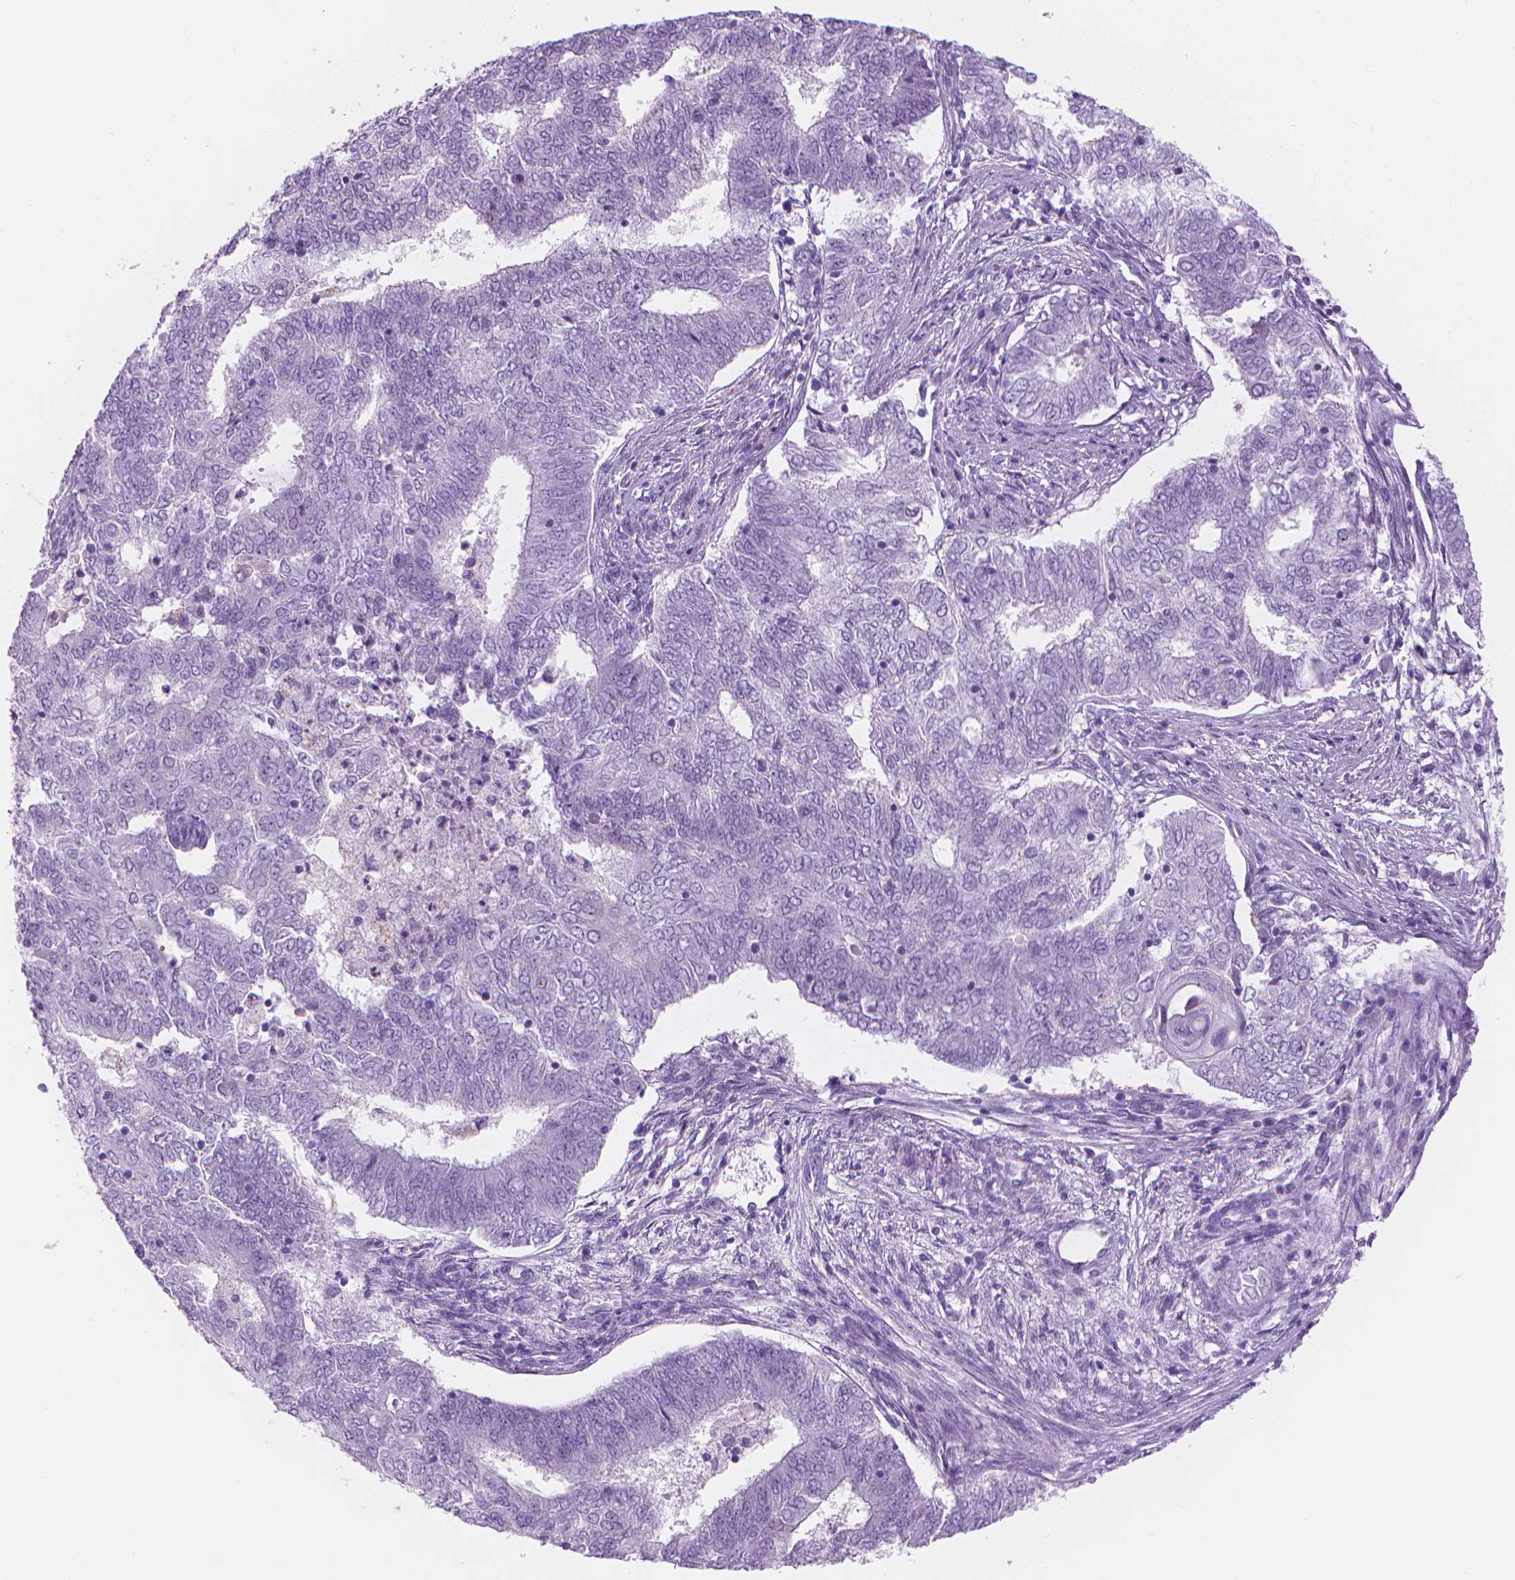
{"staining": {"intensity": "negative", "quantity": "none", "location": "none"}, "tissue": "endometrial cancer", "cell_type": "Tumor cells", "image_type": "cancer", "snomed": [{"axis": "morphology", "description": "Adenocarcinoma, NOS"}, {"axis": "topography", "description": "Endometrium"}], "caption": "Adenocarcinoma (endometrial) was stained to show a protein in brown. There is no significant staining in tumor cells. (Brightfield microscopy of DAB IHC at high magnification).", "gene": "TTC29", "patient": {"sex": "female", "age": 62}}